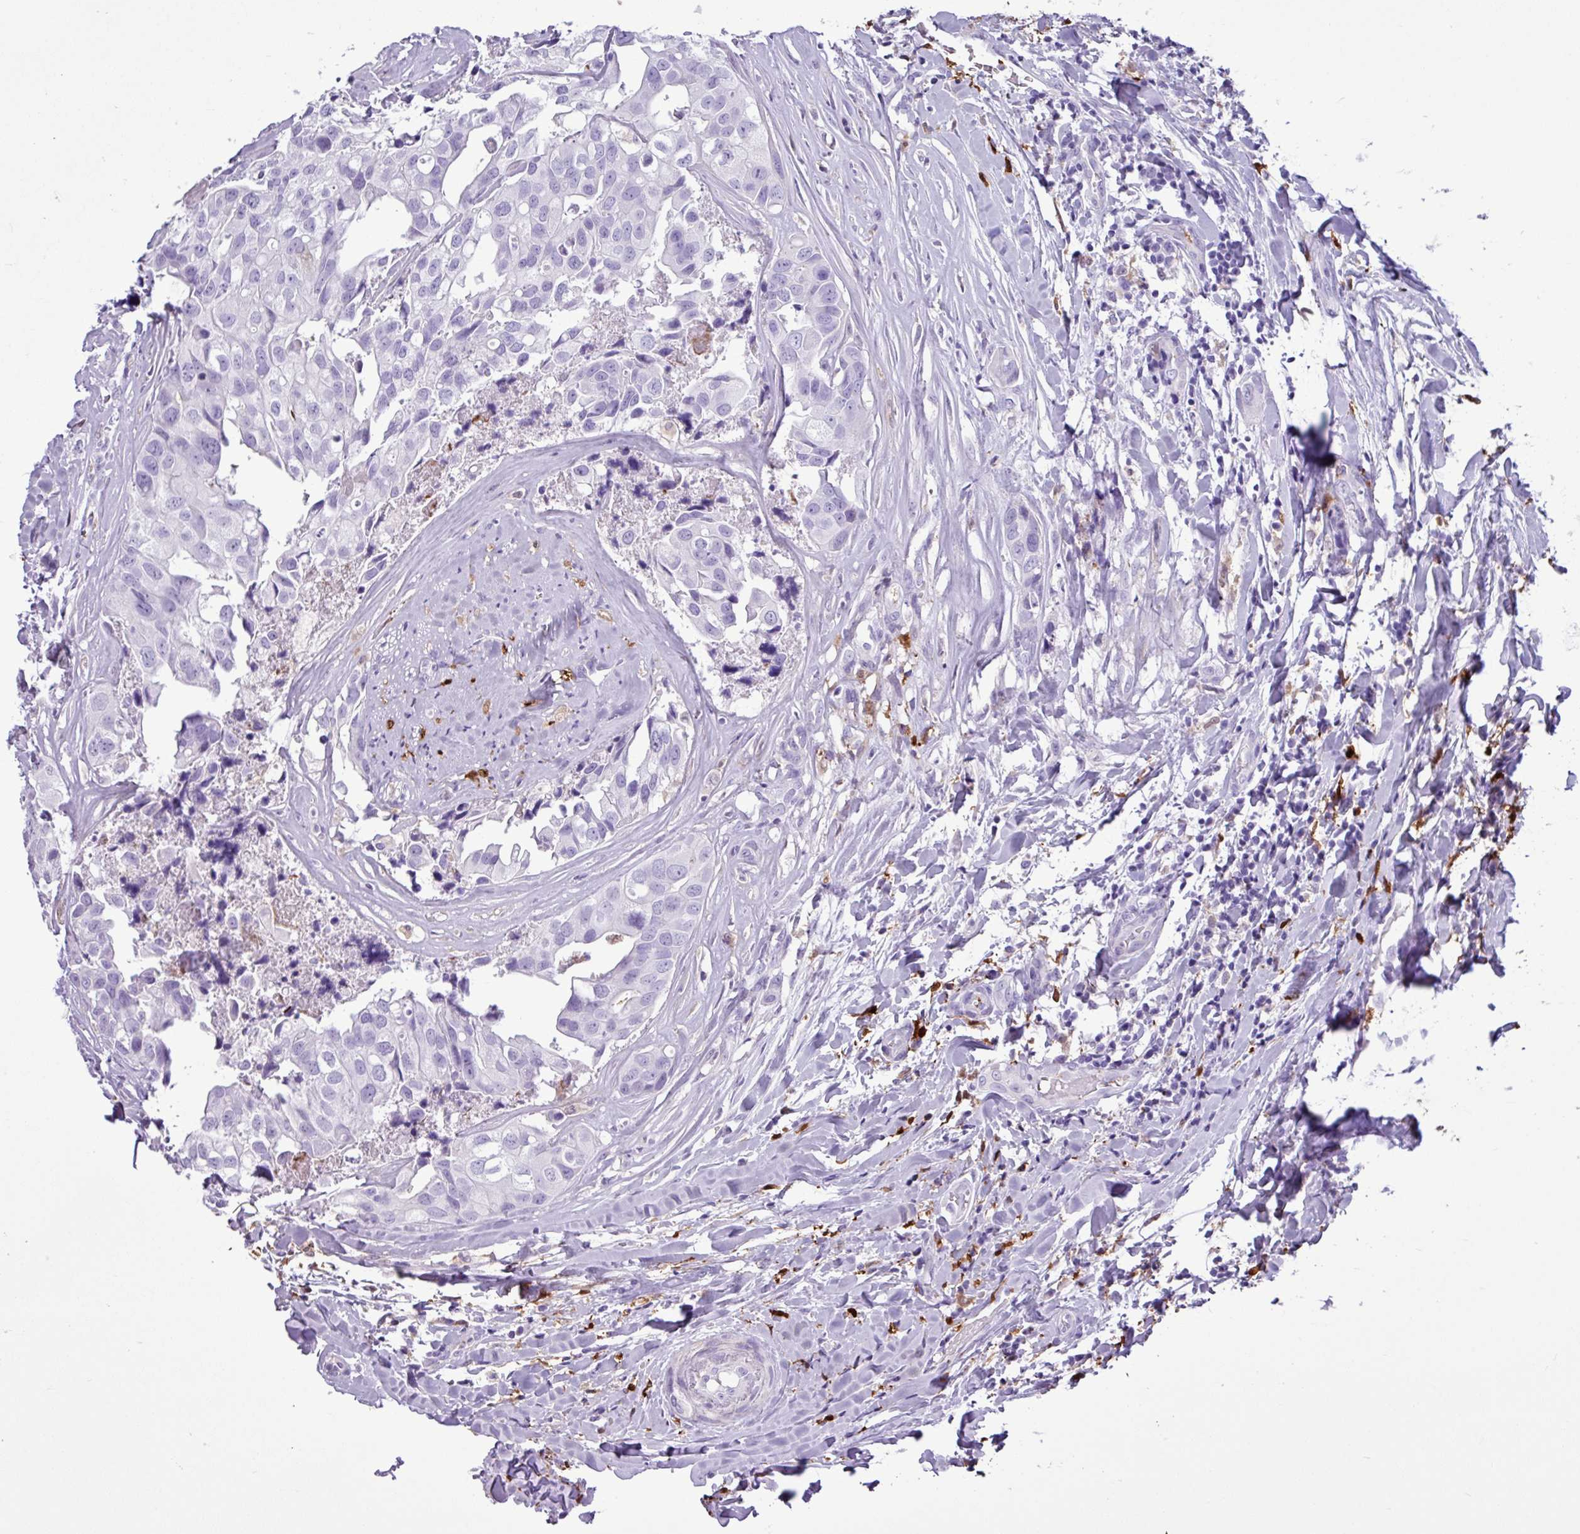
{"staining": {"intensity": "negative", "quantity": "none", "location": "none"}, "tissue": "head and neck cancer", "cell_type": "Tumor cells", "image_type": "cancer", "snomed": [{"axis": "morphology", "description": "Adenocarcinoma, NOS"}, {"axis": "morphology", "description": "Adenocarcinoma, metastatic, NOS"}, {"axis": "topography", "description": "Head-Neck"}], "caption": "Immunohistochemistry of head and neck metastatic adenocarcinoma displays no positivity in tumor cells.", "gene": "TMEM200C", "patient": {"sex": "male", "age": 75}}